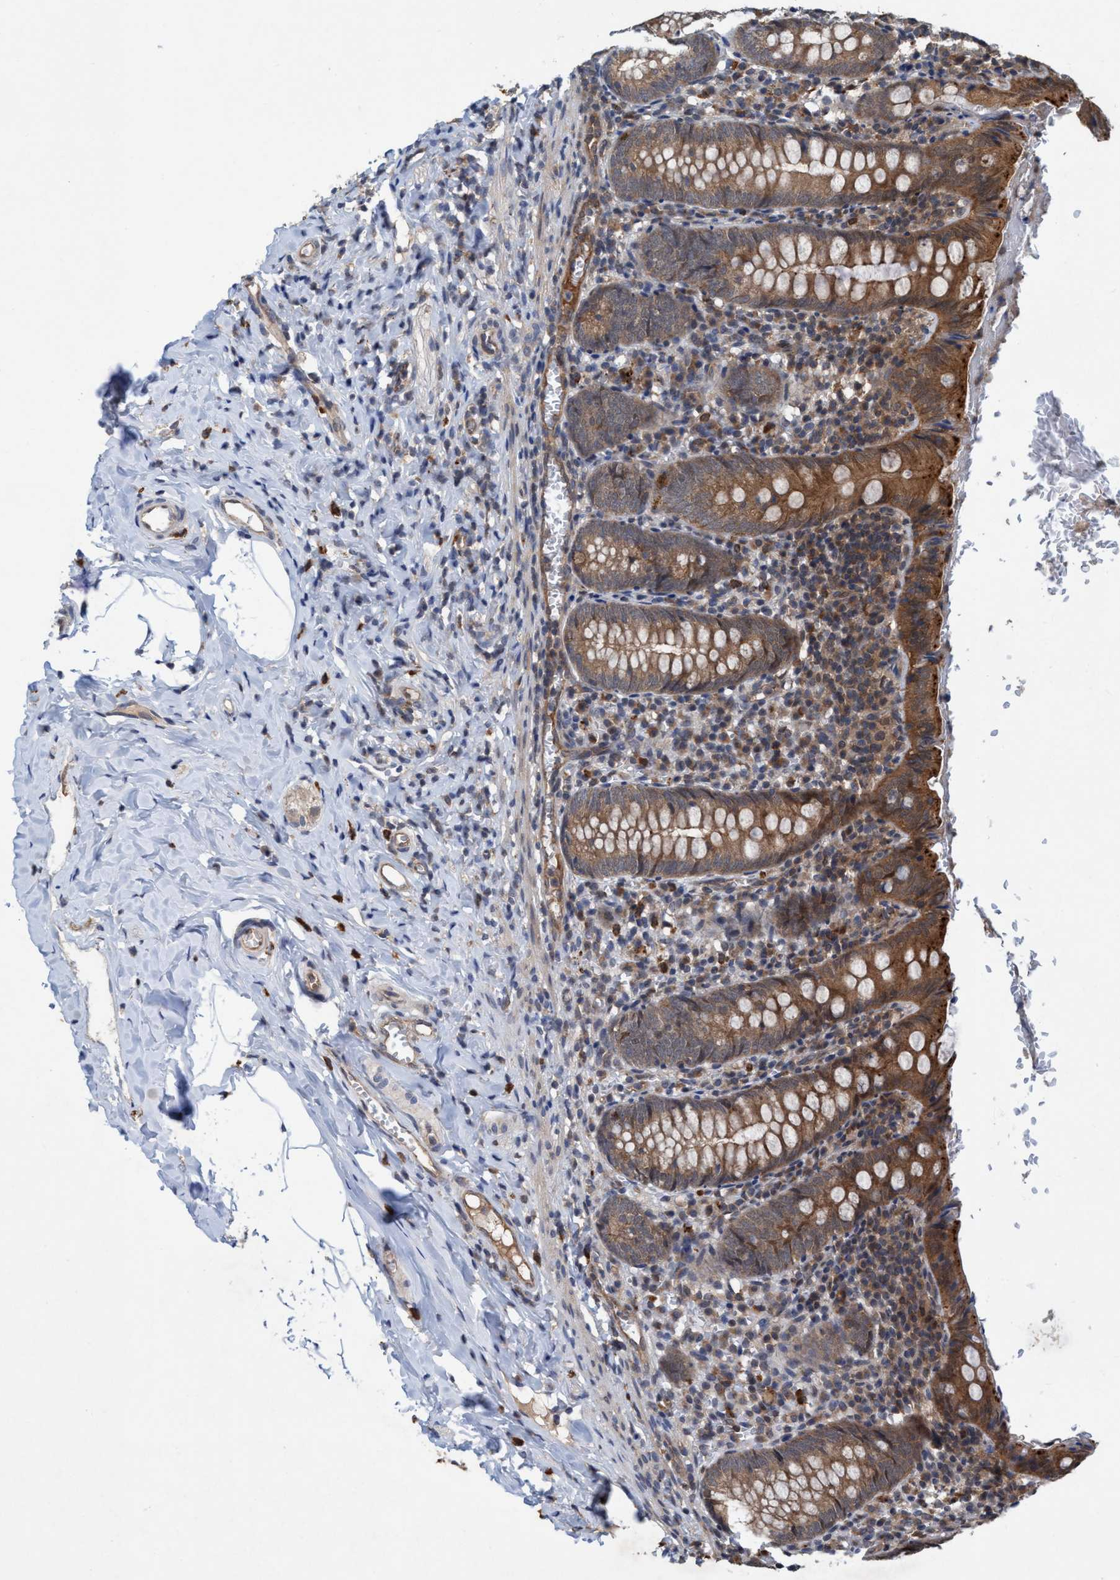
{"staining": {"intensity": "strong", "quantity": ">75%", "location": "cytoplasmic/membranous"}, "tissue": "appendix", "cell_type": "Glandular cells", "image_type": "normal", "snomed": [{"axis": "morphology", "description": "Normal tissue, NOS"}, {"axis": "topography", "description": "Appendix"}], "caption": "Immunohistochemistry (IHC) image of normal appendix: human appendix stained using IHC demonstrates high levels of strong protein expression localized specifically in the cytoplasmic/membranous of glandular cells, appearing as a cytoplasmic/membranous brown color.", "gene": "TRIM65", "patient": {"sex": "female", "age": 10}}